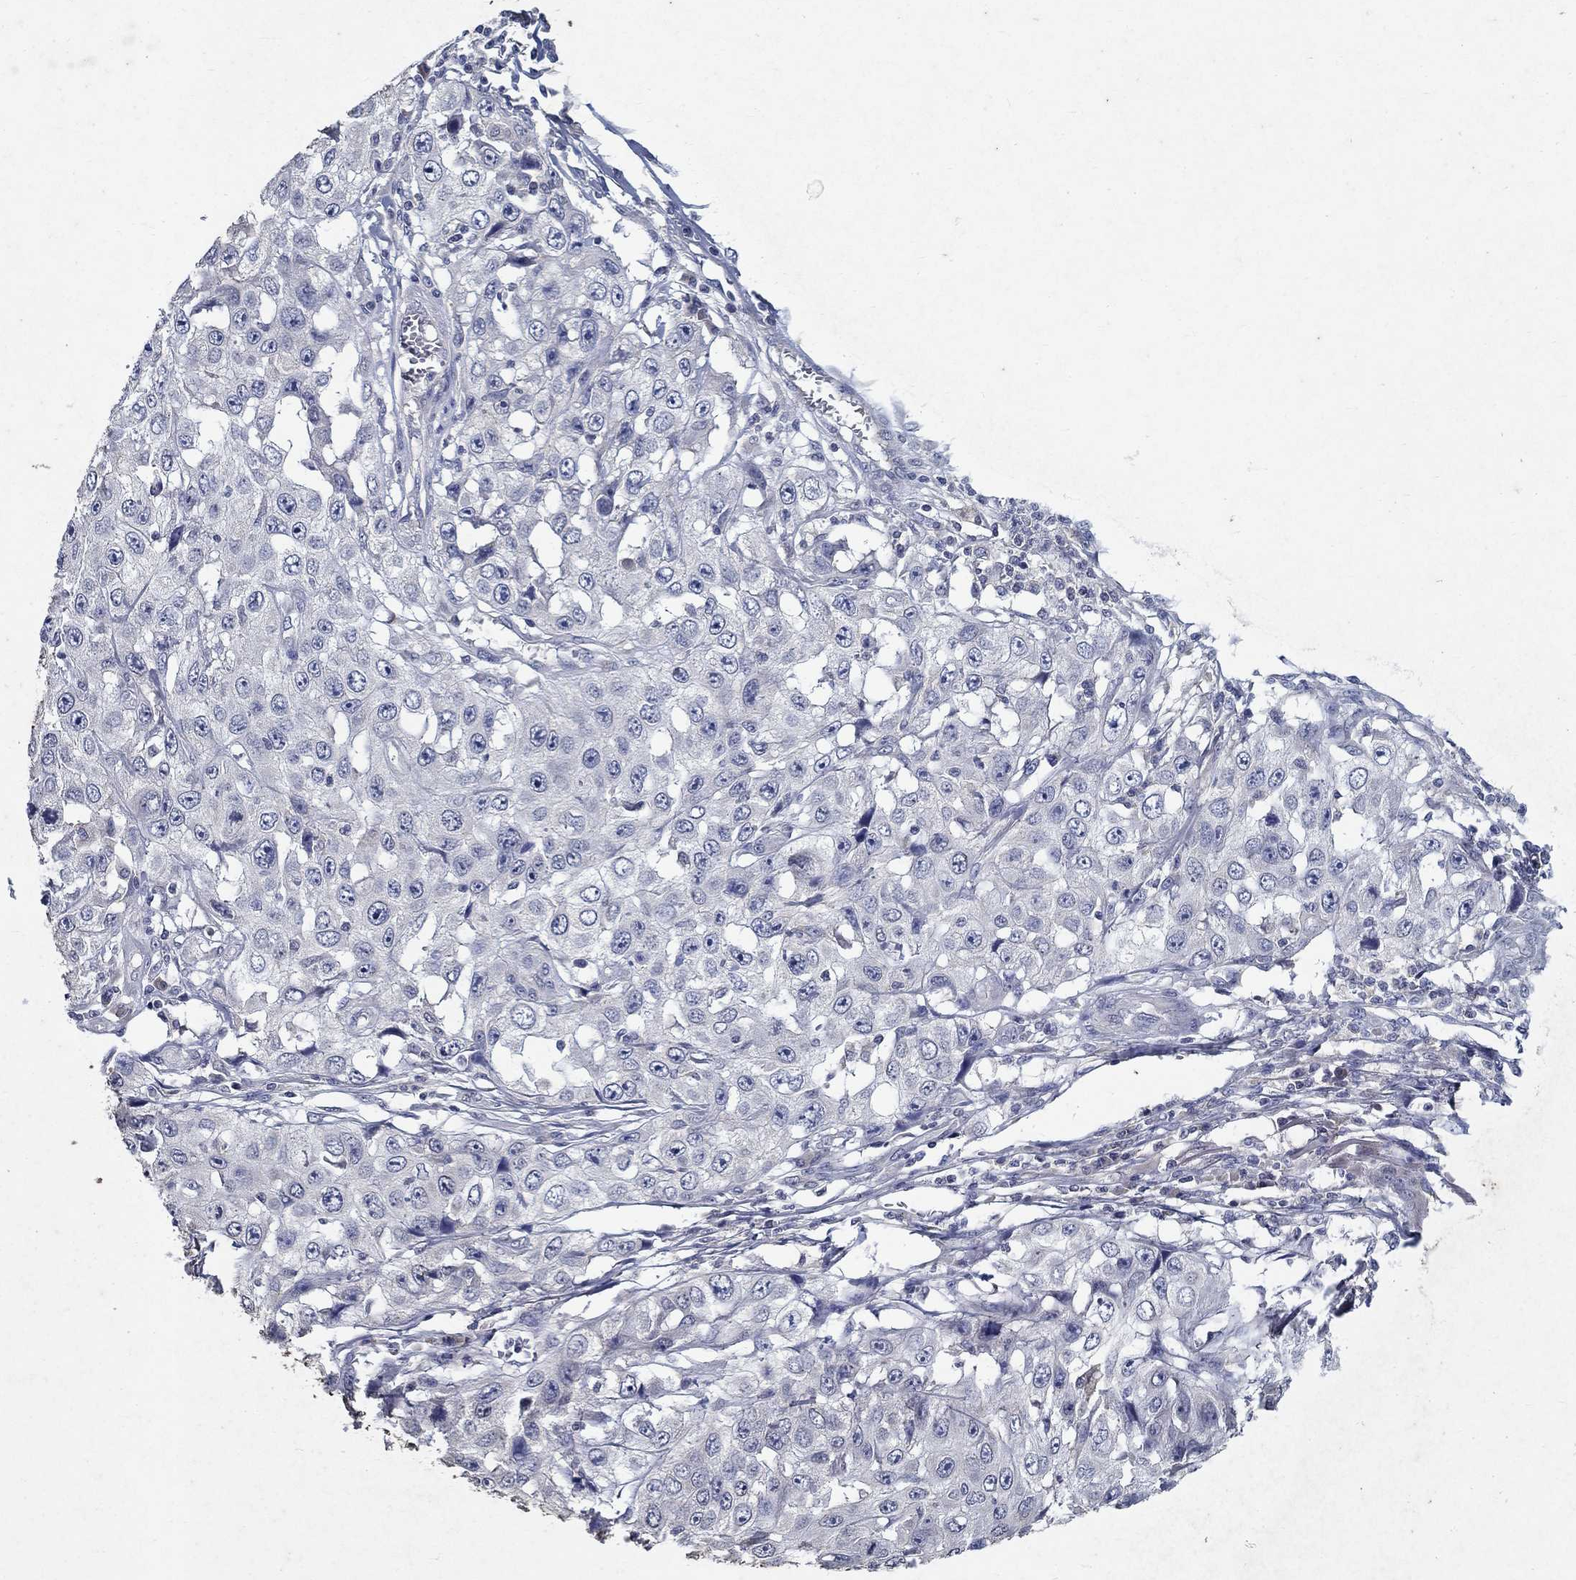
{"staining": {"intensity": "negative", "quantity": "none", "location": "none"}, "tissue": "skin cancer", "cell_type": "Tumor cells", "image_type": "cancer", "snomed": [{"axis": "morphology", "description": "Squamous cell carcinoma, NOS"}, {"axis": "topography", "description": "Skin"}], "caption": "Immunohistochemical staining of human squamous cell carcinoma (skin) reveals no significant staining in tumor cells.", "gene": "PROZ", "patient": {"sex": "male", "age": 82}}